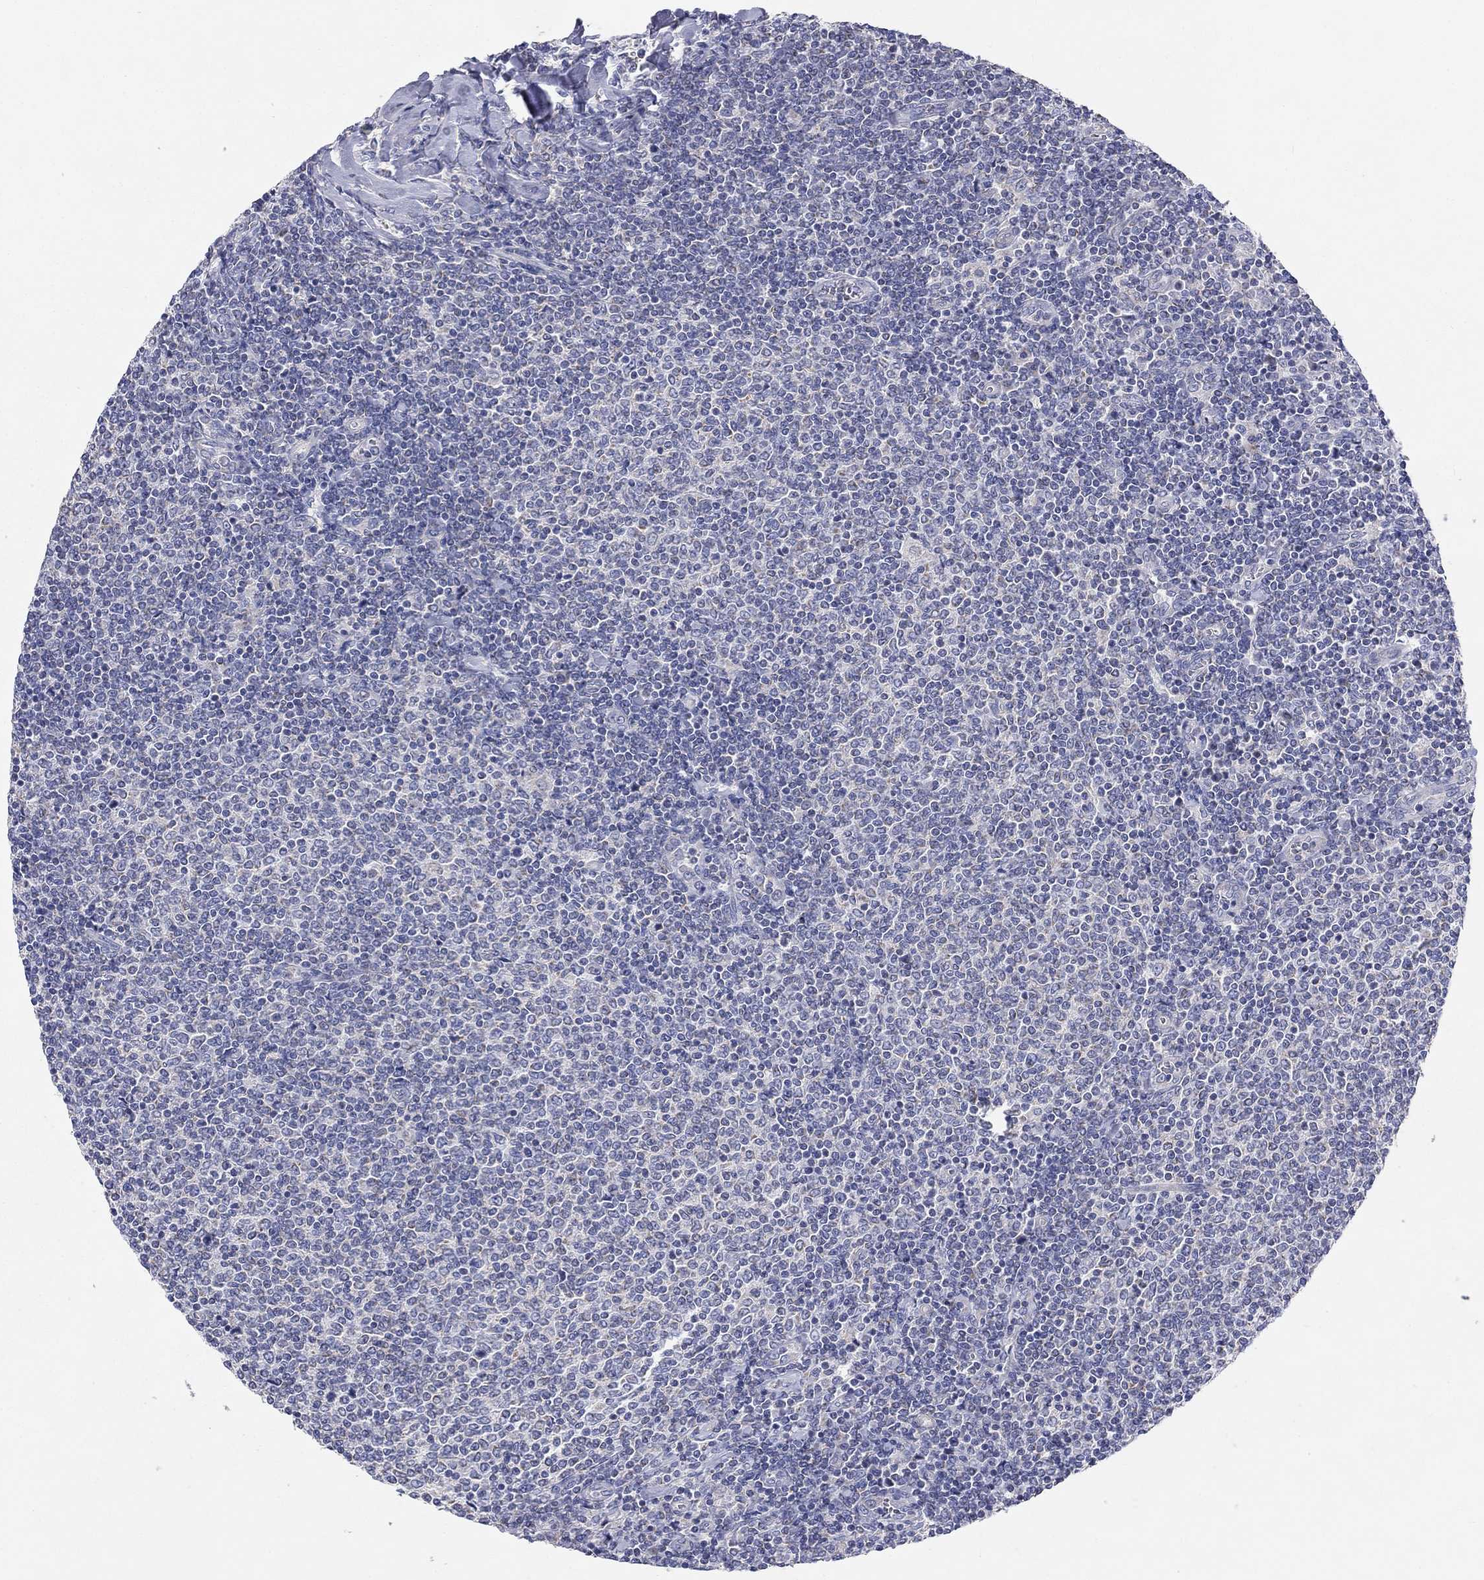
{"staining": {"intensity": "negative", "quantity": "none", "location": "none"}, "tissue": "lymphoma", "cell_type": "Tumor cells", "image_type": "cancer", "snomed": [{"axis": "morphology", "description": "Malignant lymphoma, non-Hodgkin's type, Low grade"}, {"axis": "topography", "description": "Lymph node"}], "caption": "Immunohistochemistry (IHC) micrograph of human lymphoma stained for a protein (brown), which displays no staining in tumor cells.", "gene": "RCAN1", "patient": {"sex": "male", "age": 52}}